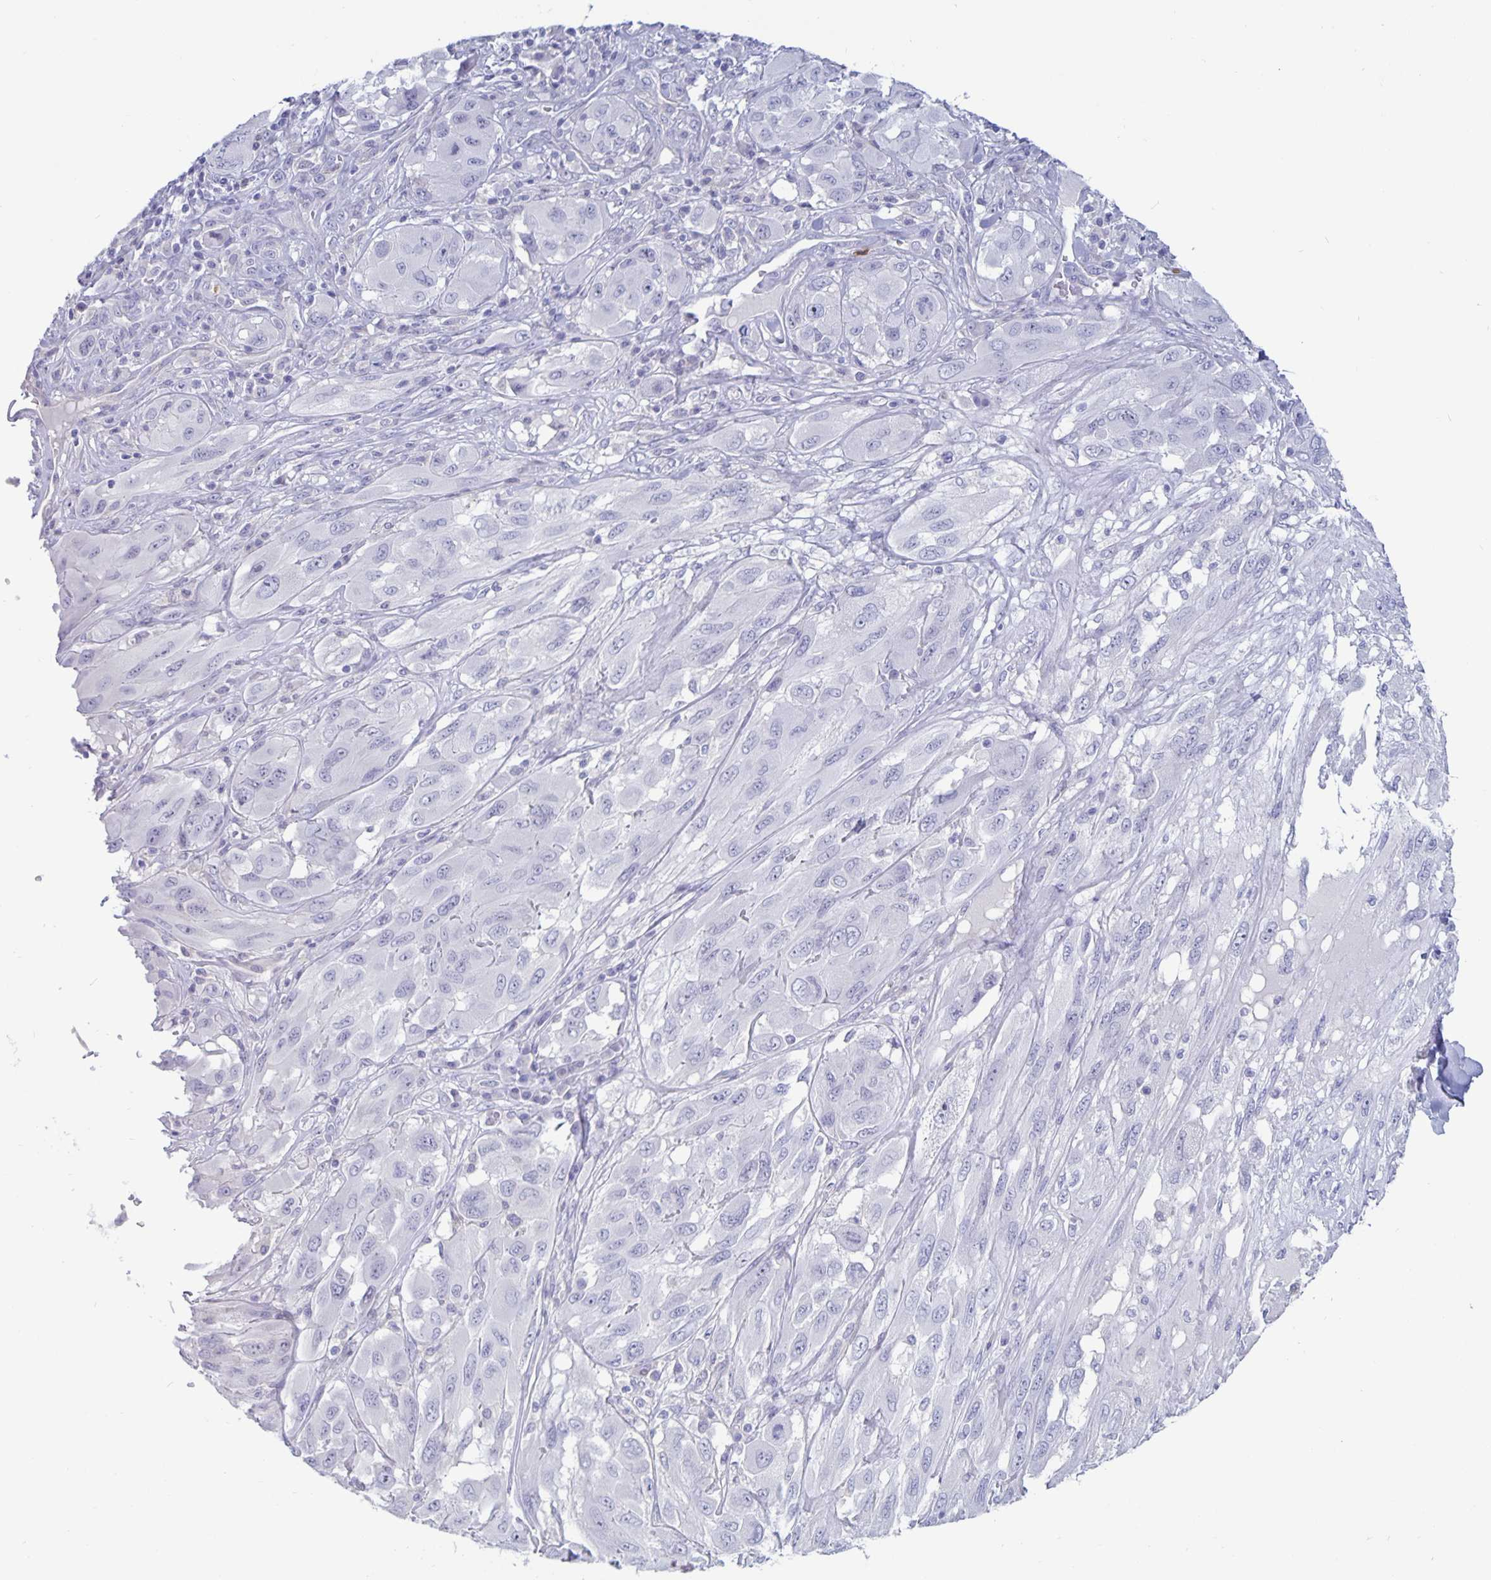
{"staining": {"intensity": "negative", "quantity": "none", "location": "none"}, "tissue": "melanoma", "cell_type": "Tumor cells", "image_type": "cancer", "snomed": [{"axis": "morphology", "description": "Malignant melanoma, NOS"}, {"axis": "topography", "description": "Skin"}], "caption": "Immunohistochemical staining of melanoma reveals no significant staining in tumor cells. (DAB (3,3'-diaminobenzidine) immunohistochemistry visualized using brightfield microscopy, high magnification).", "gene": "PLCB3", "patient": {"sex": "female", "age": 91}}